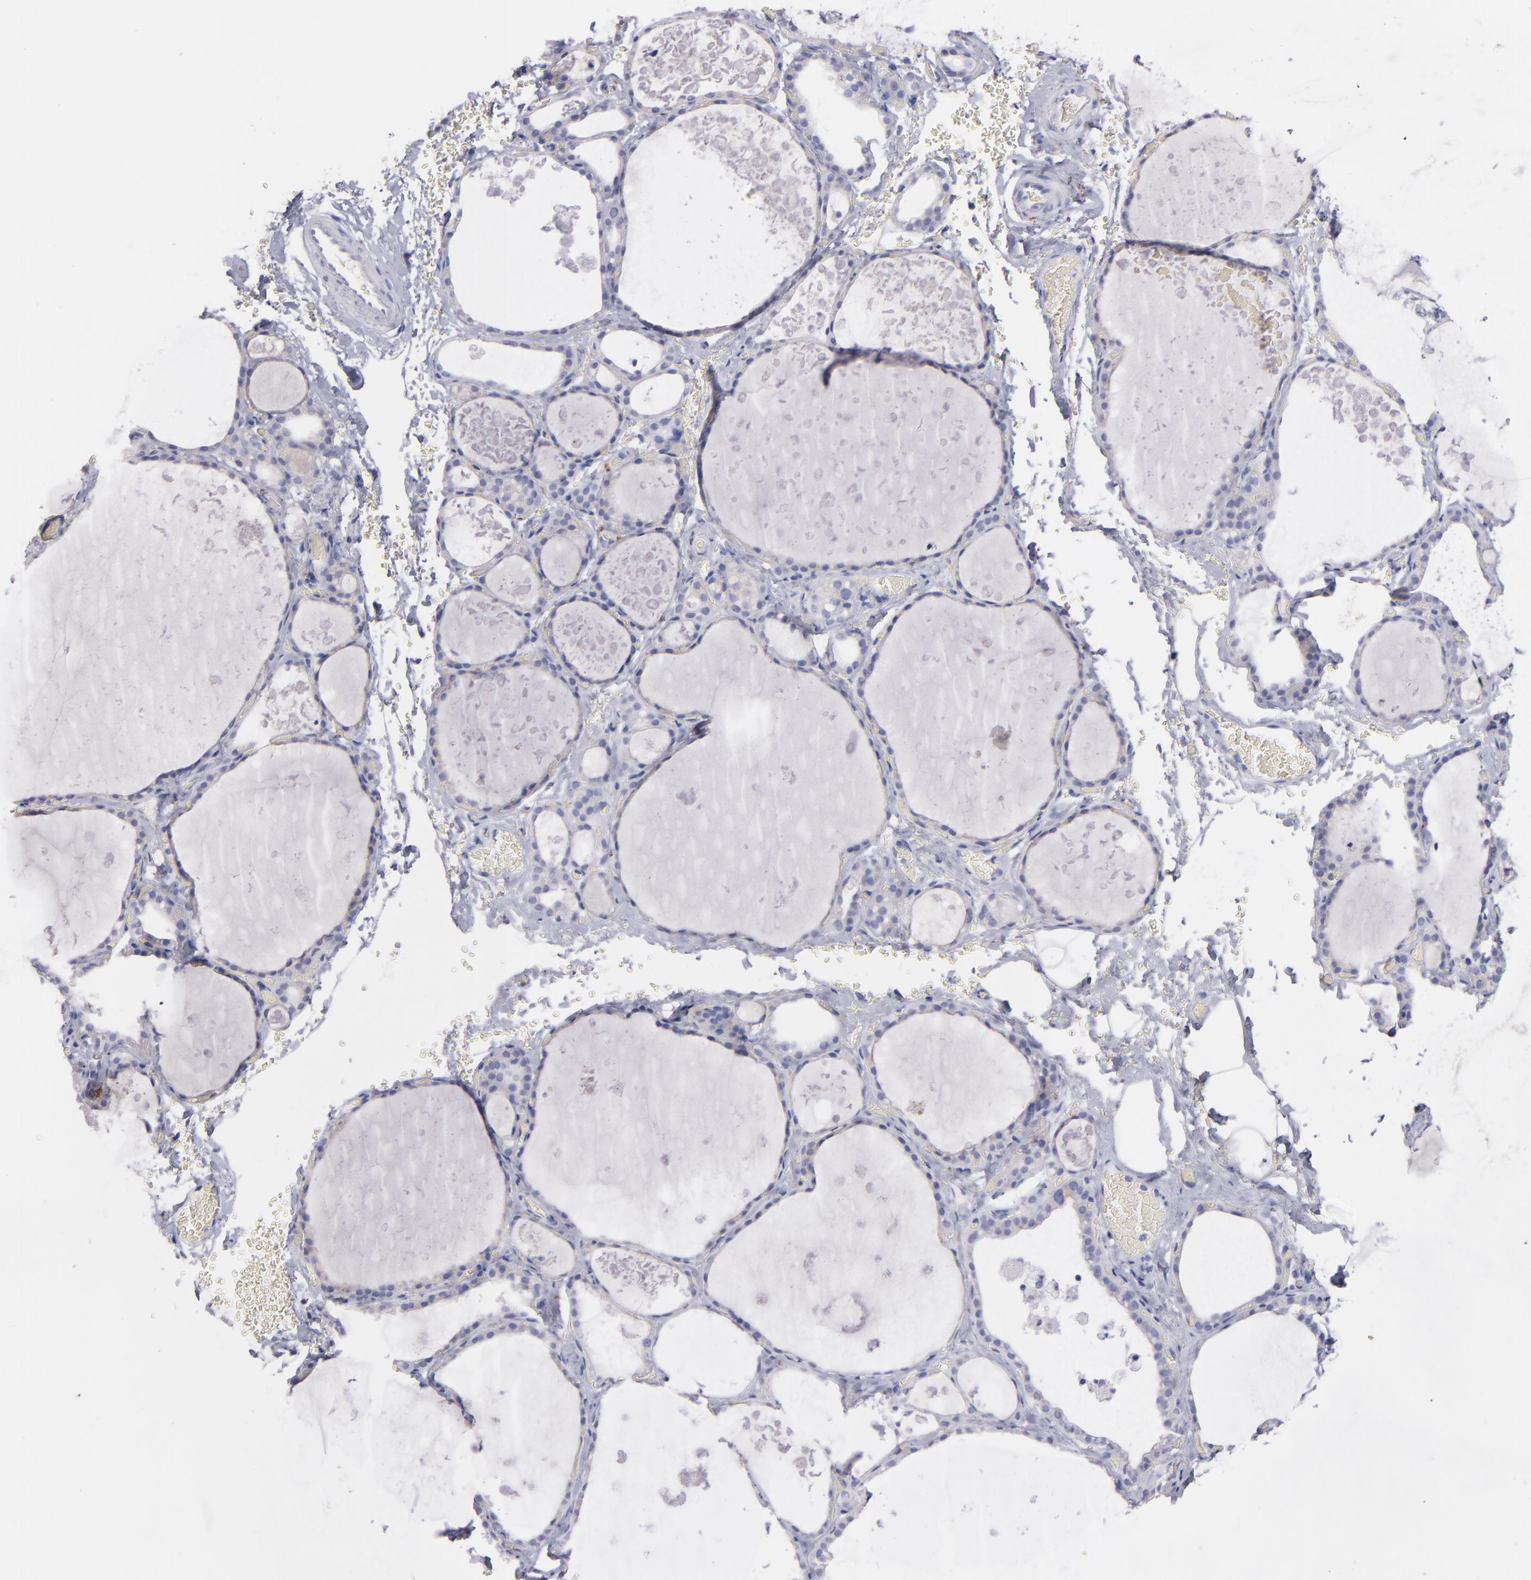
{"staining": {"intensity": "negative", "quantity": "none", "location": "none"}, "tissue": "thyroid gland", "cell_type": "Glandular cells", "image_type": "normal", "snomed": [{"axis": "morphology", "description": "Normal tissue, NOS"}, {"axis": "topography", "description": "Thyroid gland"}], "caption": "This is an IHC photomicrograph of benign thyroid gland. There is no positivity in glandular cells.", "gene": "SNAP25", "patient": {"sex": "male", "age": 61}}